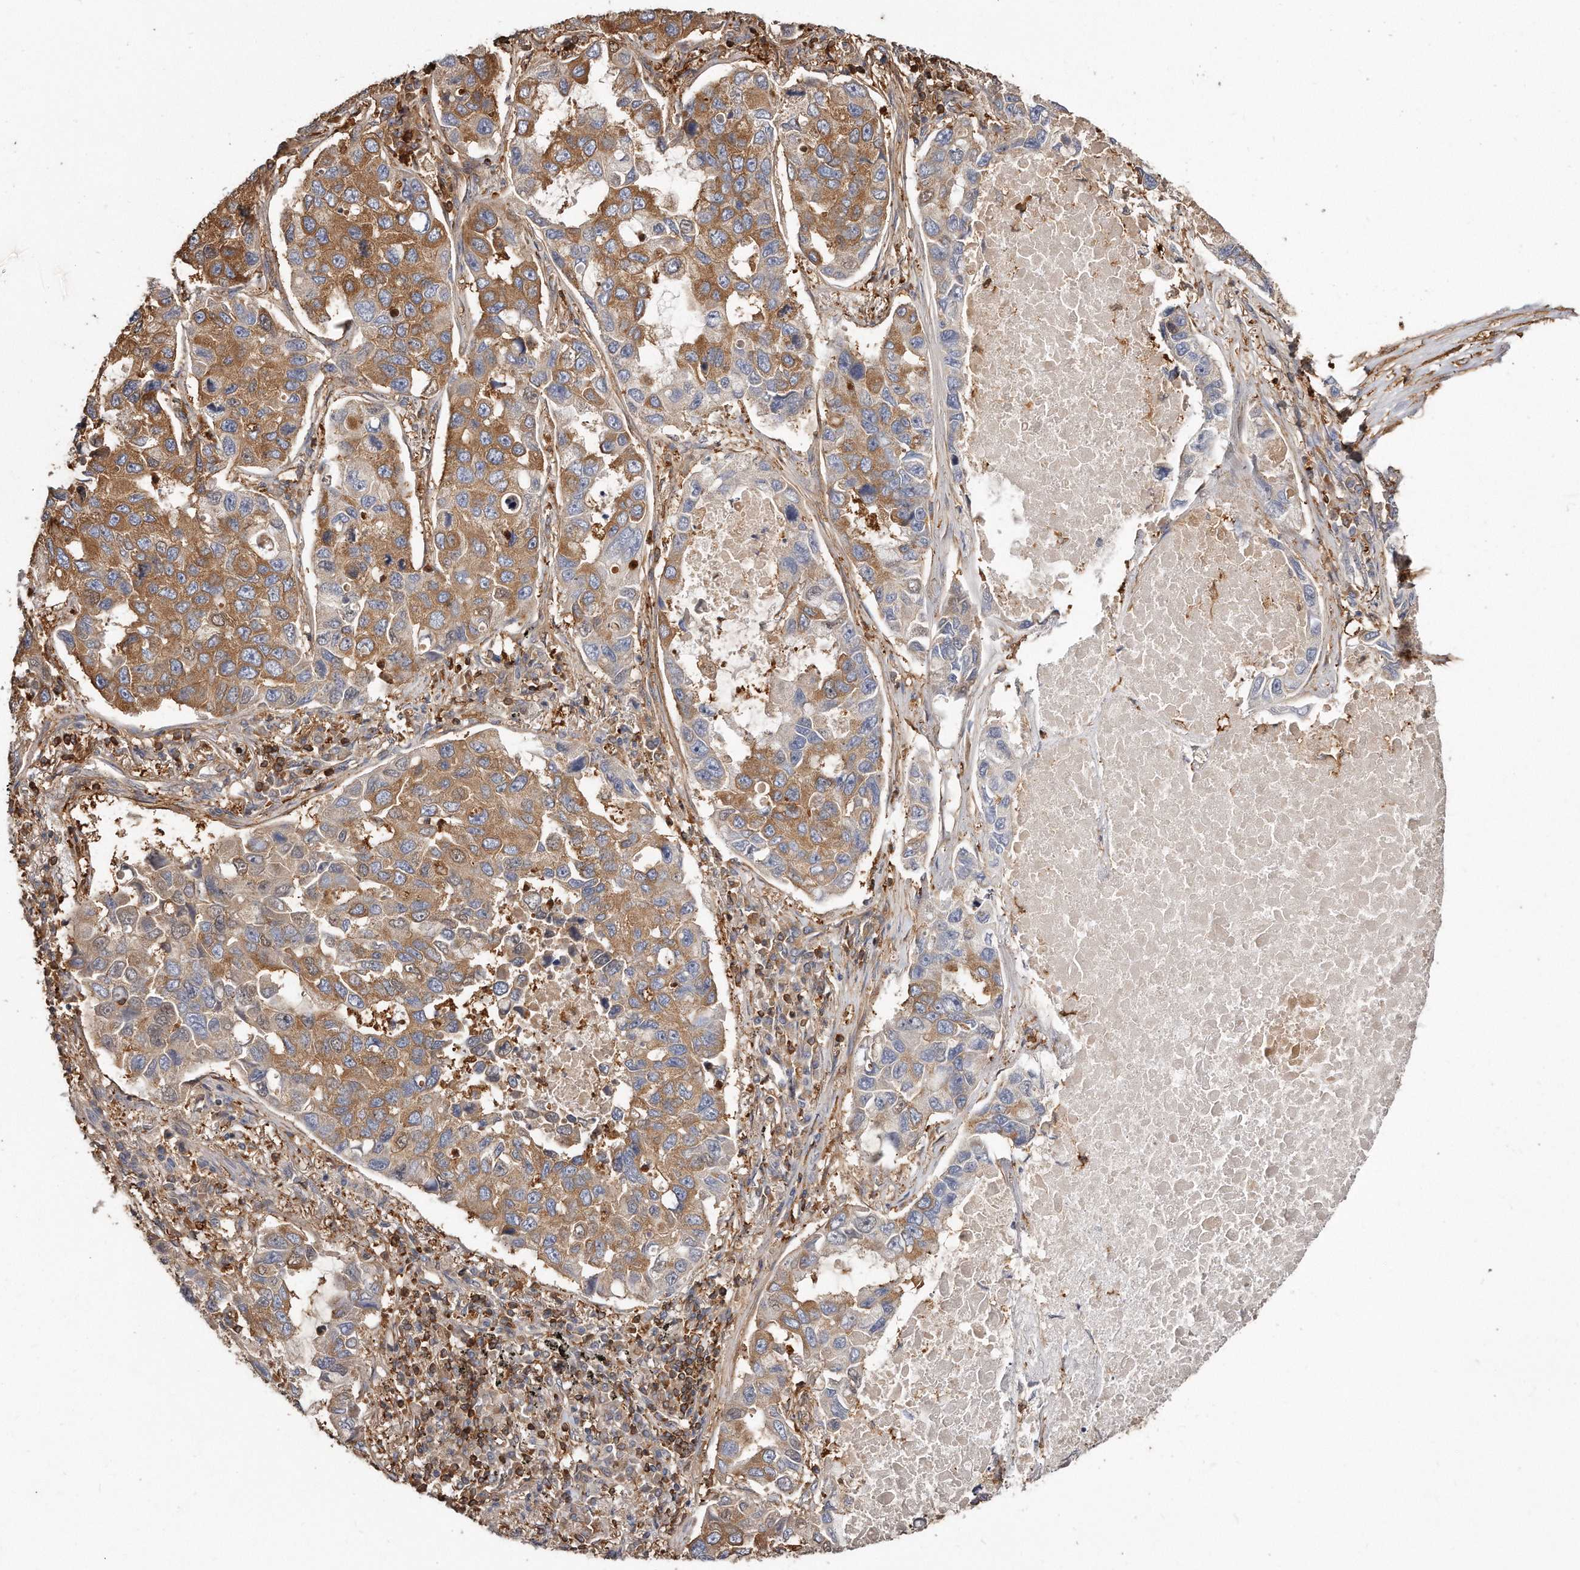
{"staining": {"intensity": "moderate", "quantity": ">75%", "location": "cytoplasmic/membranous"}, "tissue": "lung cancer", "cell_type": "Tumor cells", "image_type": "cancer", "snomed": [{"axis": "morphology", "description": "Adenocarcinoma, NOS"}, {"axis": "topography", "description": "Lung"}], "caption": "Tumor cells exhibit medium levels of moderate cytoplasmic/membranous positivity in approximately >75% of cells in adenocarcinoma (lung).", "gene": "CAP1", "patient": {"sex": "male", "age": 64}}